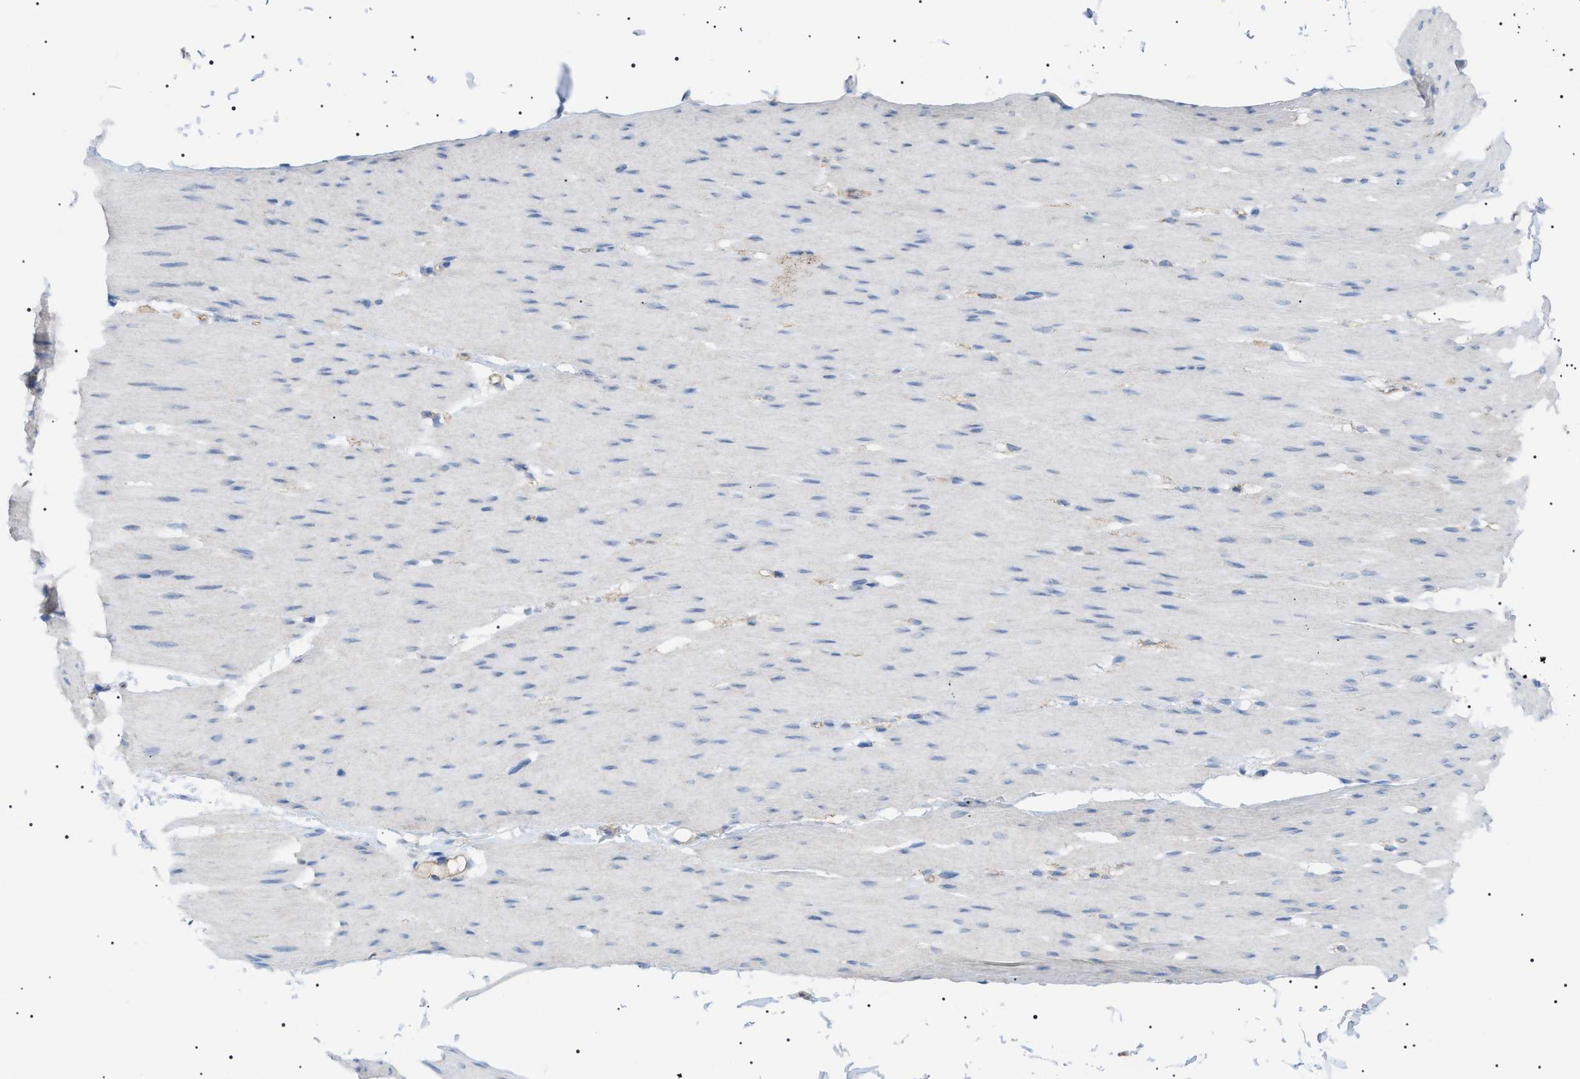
{"staining": {"intensity": "negative", "quantity": "none", "location": "none"}, "tissue": "smooth muscle", "cell_type": "Smooth muscle cells", "image_type": "normal", "snomed": [{"axis": "morphology", "description": "Normal tissue, NOS"}, {"axis": "topography", "description": "Smooth muscle"}, {"axis": "topography", "description": "Colon"}], "caption": "An image of smooth muscle stained for a protein reveals no brown staining in smooth muscle cells. Nuclei are stained in blue.", "gene": "ADAMTS1", "patient": {"sex": "male", "age": 67}}